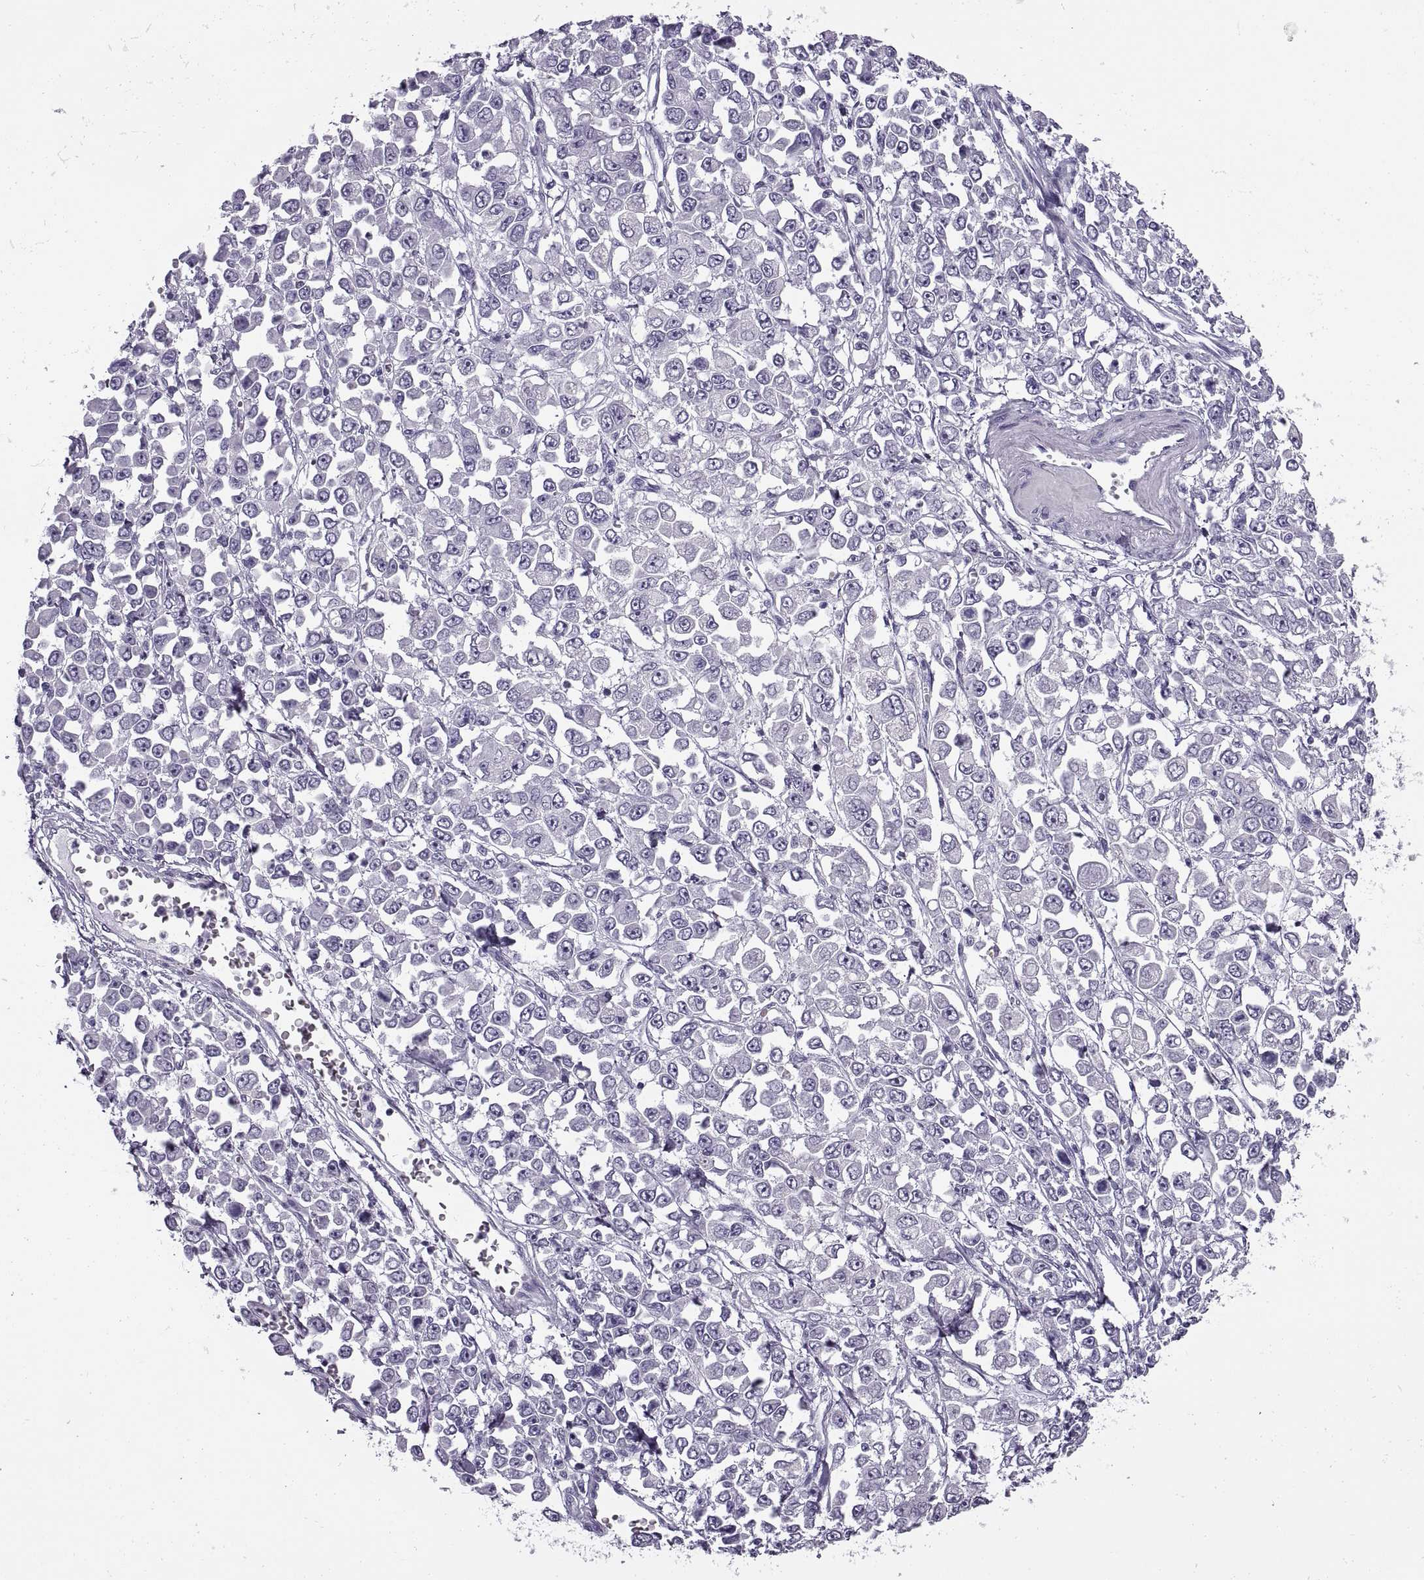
{"staining": {"intensity": "negative", "quantity": "none", "location": "none"}, "tissue": "stomach cancer", "cell_type": "Tumor cells", "image_type": "cancer", "snomed": [{"axis": "morphology", "description": "Adenocarcinoma, NOS"}, {"axis": "topography", "description": "Stomach, upper"}], "caption": "This is an immunohistochemistry photomicrograph of human adenocarcinoma (stomach). There is no positivity in tumor cells.", "gene": "RLBP1", "patient": {"sex": "male", "age": 70}}